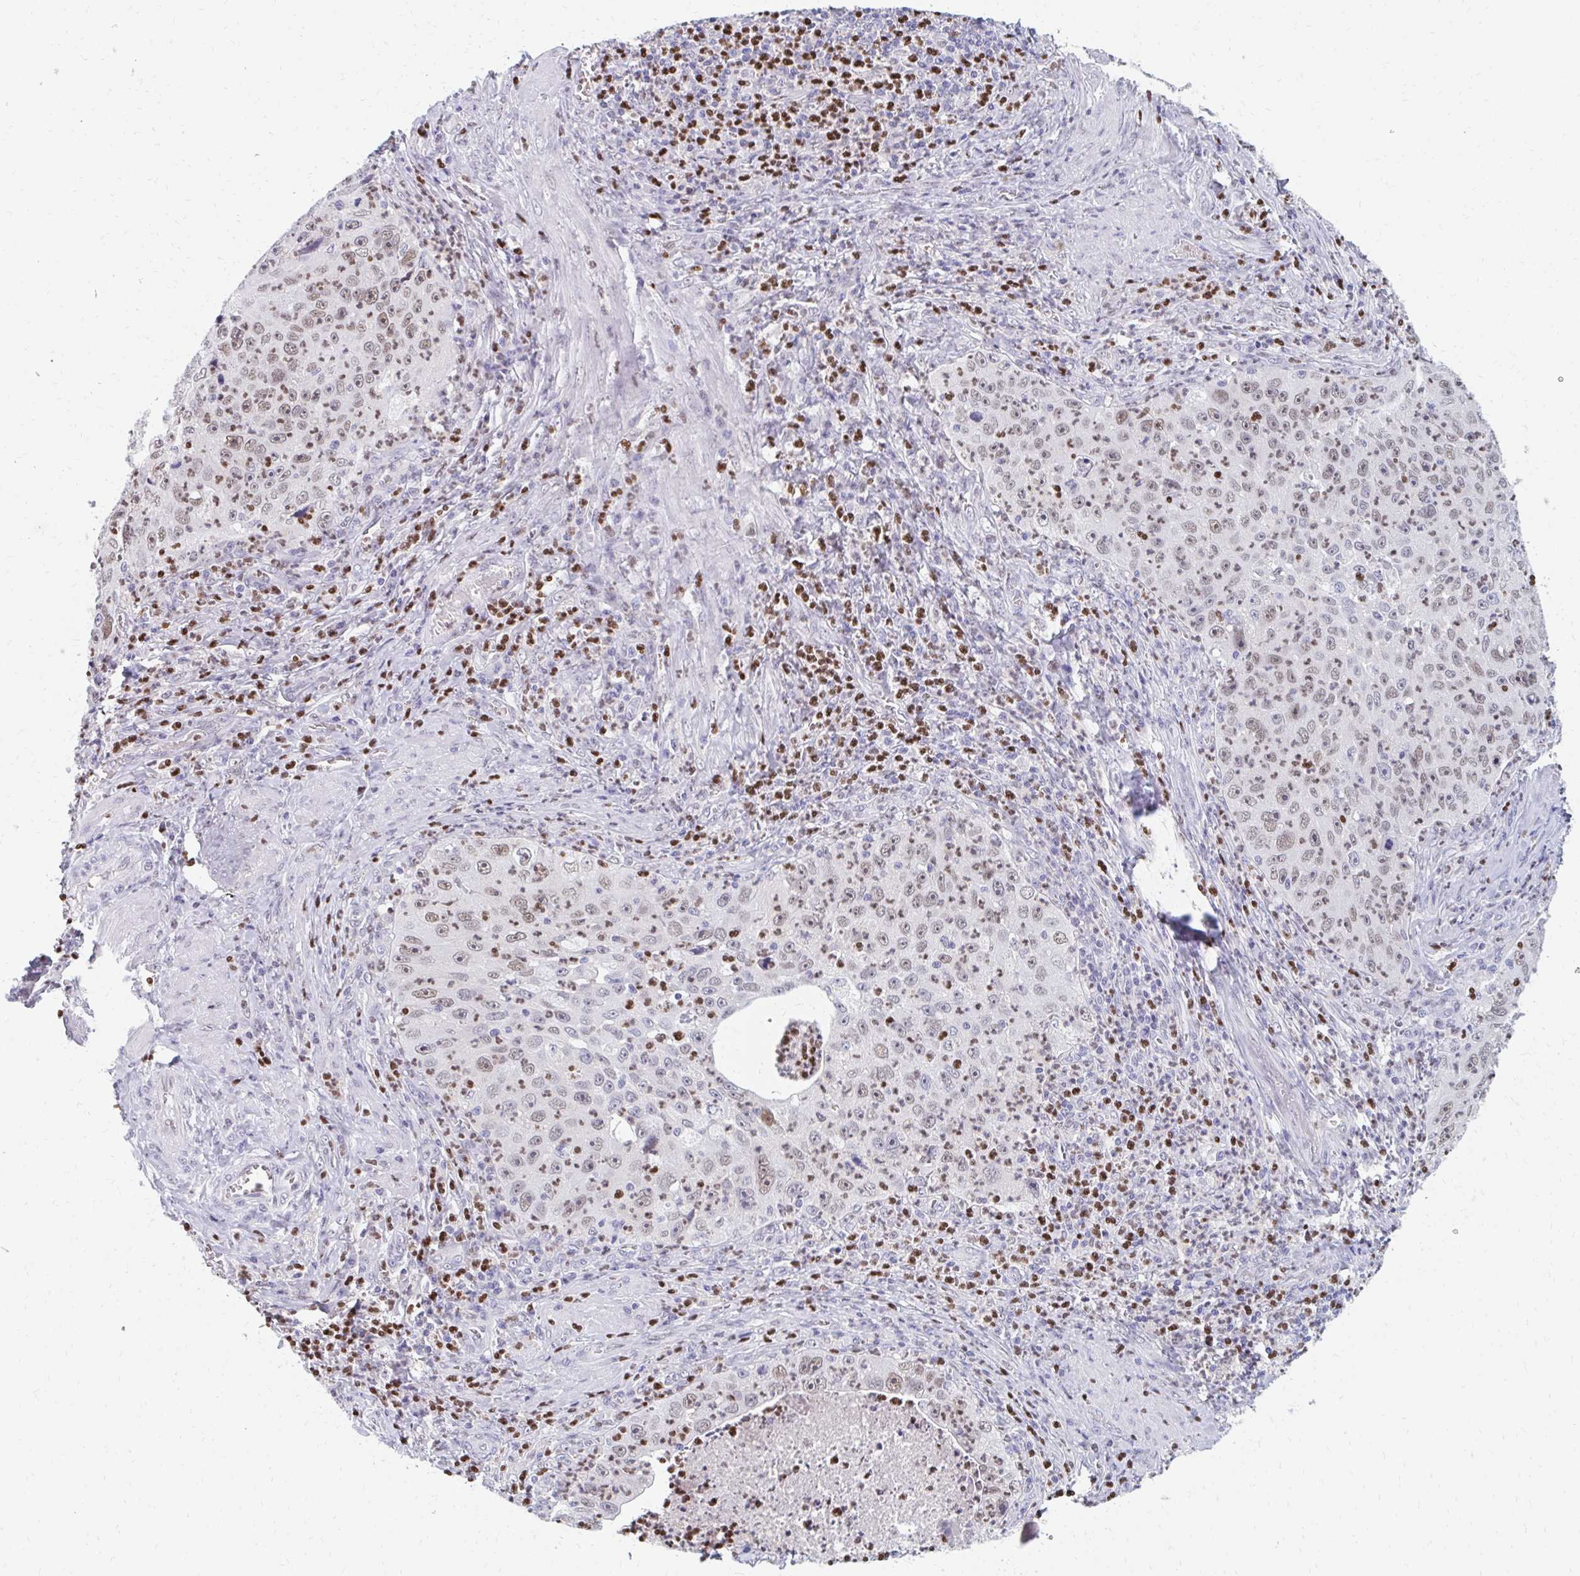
{"staining": {"intensity": "weak", "quantity": ">75%", "location": "nuclear"}, "tissue": "cervical cancer", "cell_type": "Tumor cells", "image_type": "cancer", "snomed": [{"axis": "morphology", "description": "Squamous cell carcinoma, NOS"}, {"axis": "topography", "description": "Cervix"}], "caption": "High-power microscopy captured an immunohistochemistry (IHC) photomicrograph of cervical cancer, revealing weak nuclear staining in about >75% of tumor cells.", "gene": "PLK3", "patient": {"sex": "female", "age": 30}}